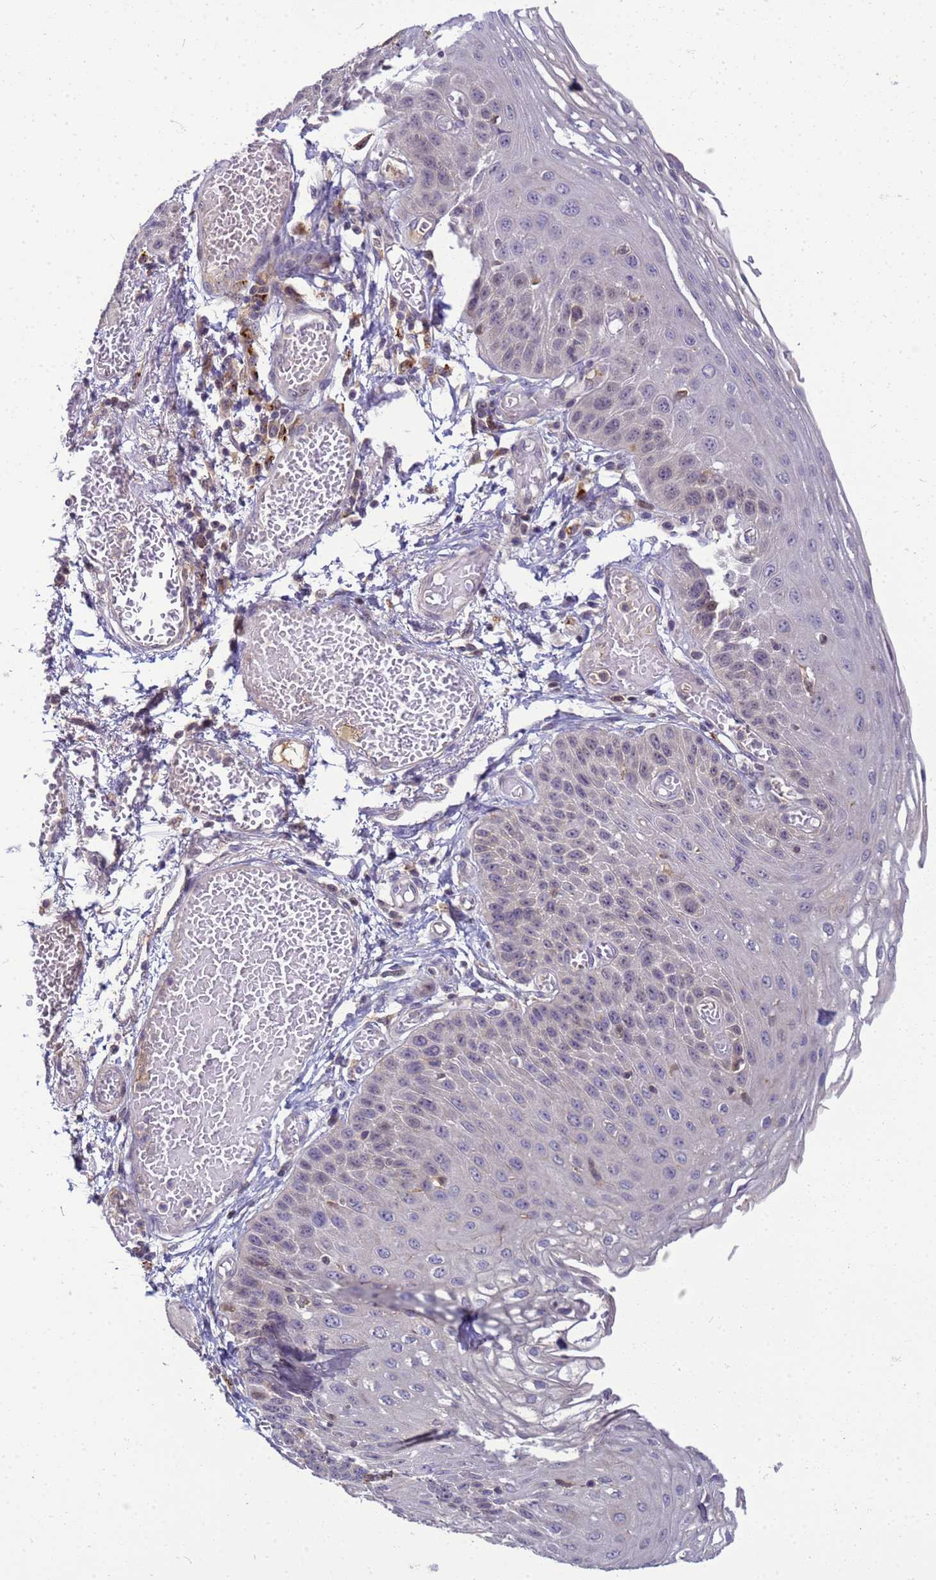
{"staining": {"intensity": "negative", "quantity": "none", "location": "none"}, "tissue": "esophagus", "cell_type": "Squamous epithelial cells", "image_type": "normal", "snomed": [{"axis": "morphology", "description": "Normal tissue, NOS"}, {"axis": "topography", "description": "Esophagus"}], "caption": "Immunohistochemistry of normal esophagus reveals no positivity in squamous epithelial cells.", "gene": "TMEM74B", "patient": {"sex": "male", "age": 81}}